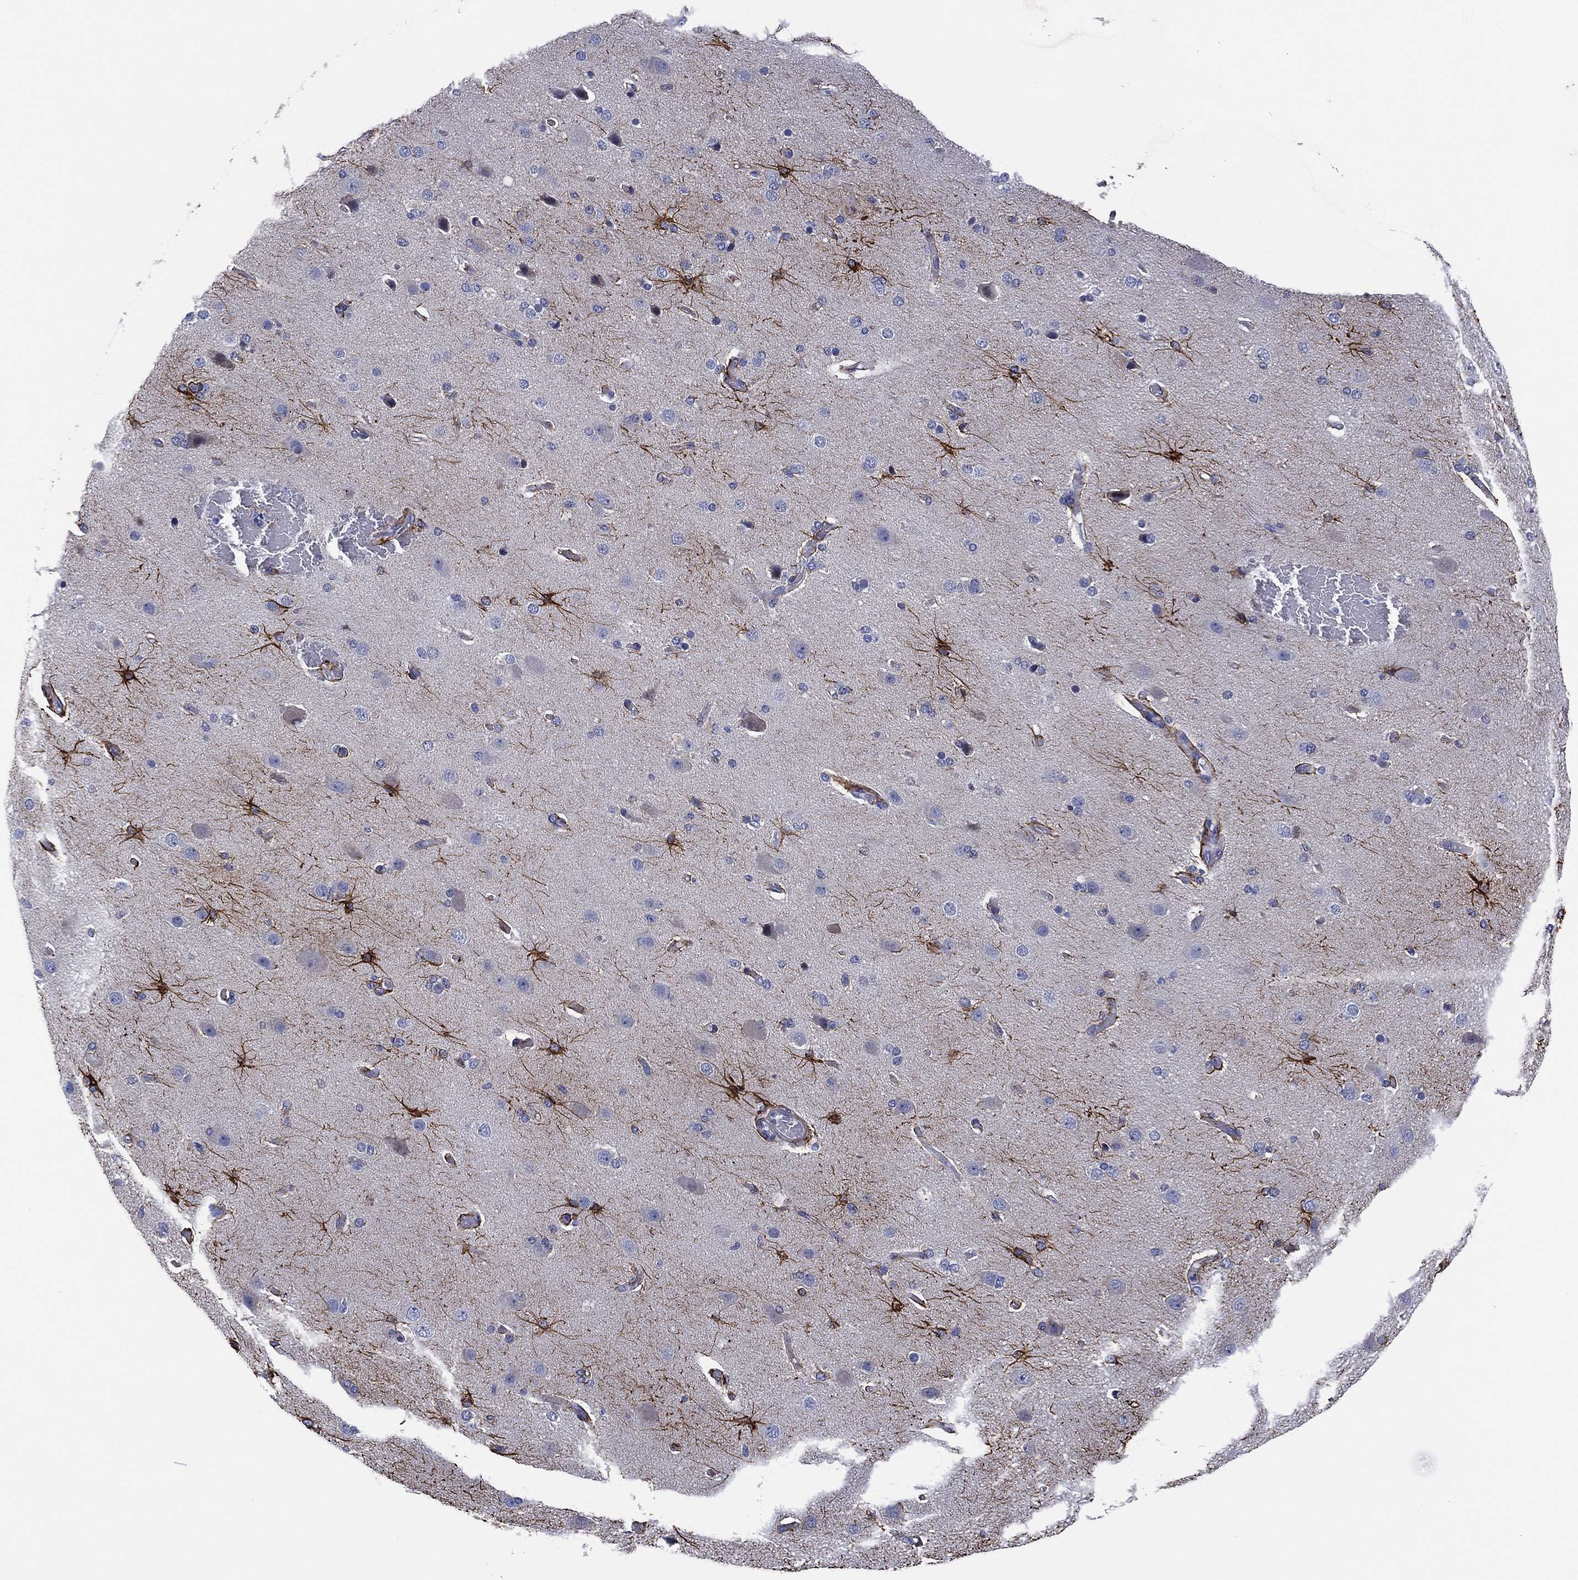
{"staining": {"intensity": "negative", "quantity": "none", "location": "none"}, "tissue": "cerebral cortex", "cell_type": "Endothelial cells", "image_type": "normal", "snomed": [{"axis": "morphology", "description": "Normal tissue, NOS"}, {"axis": "morphology", "description": "Glioma, malignant, High grade"}, {"axis": "topography", "description": "Cerebral cortex"}], "caption": "This is an IHC histopathology image of unremarkable cerebral cortex. There is no expression in endothelial cells.", "gene": "CLIP3", "patient": {"sex": "male", "age": 77}}